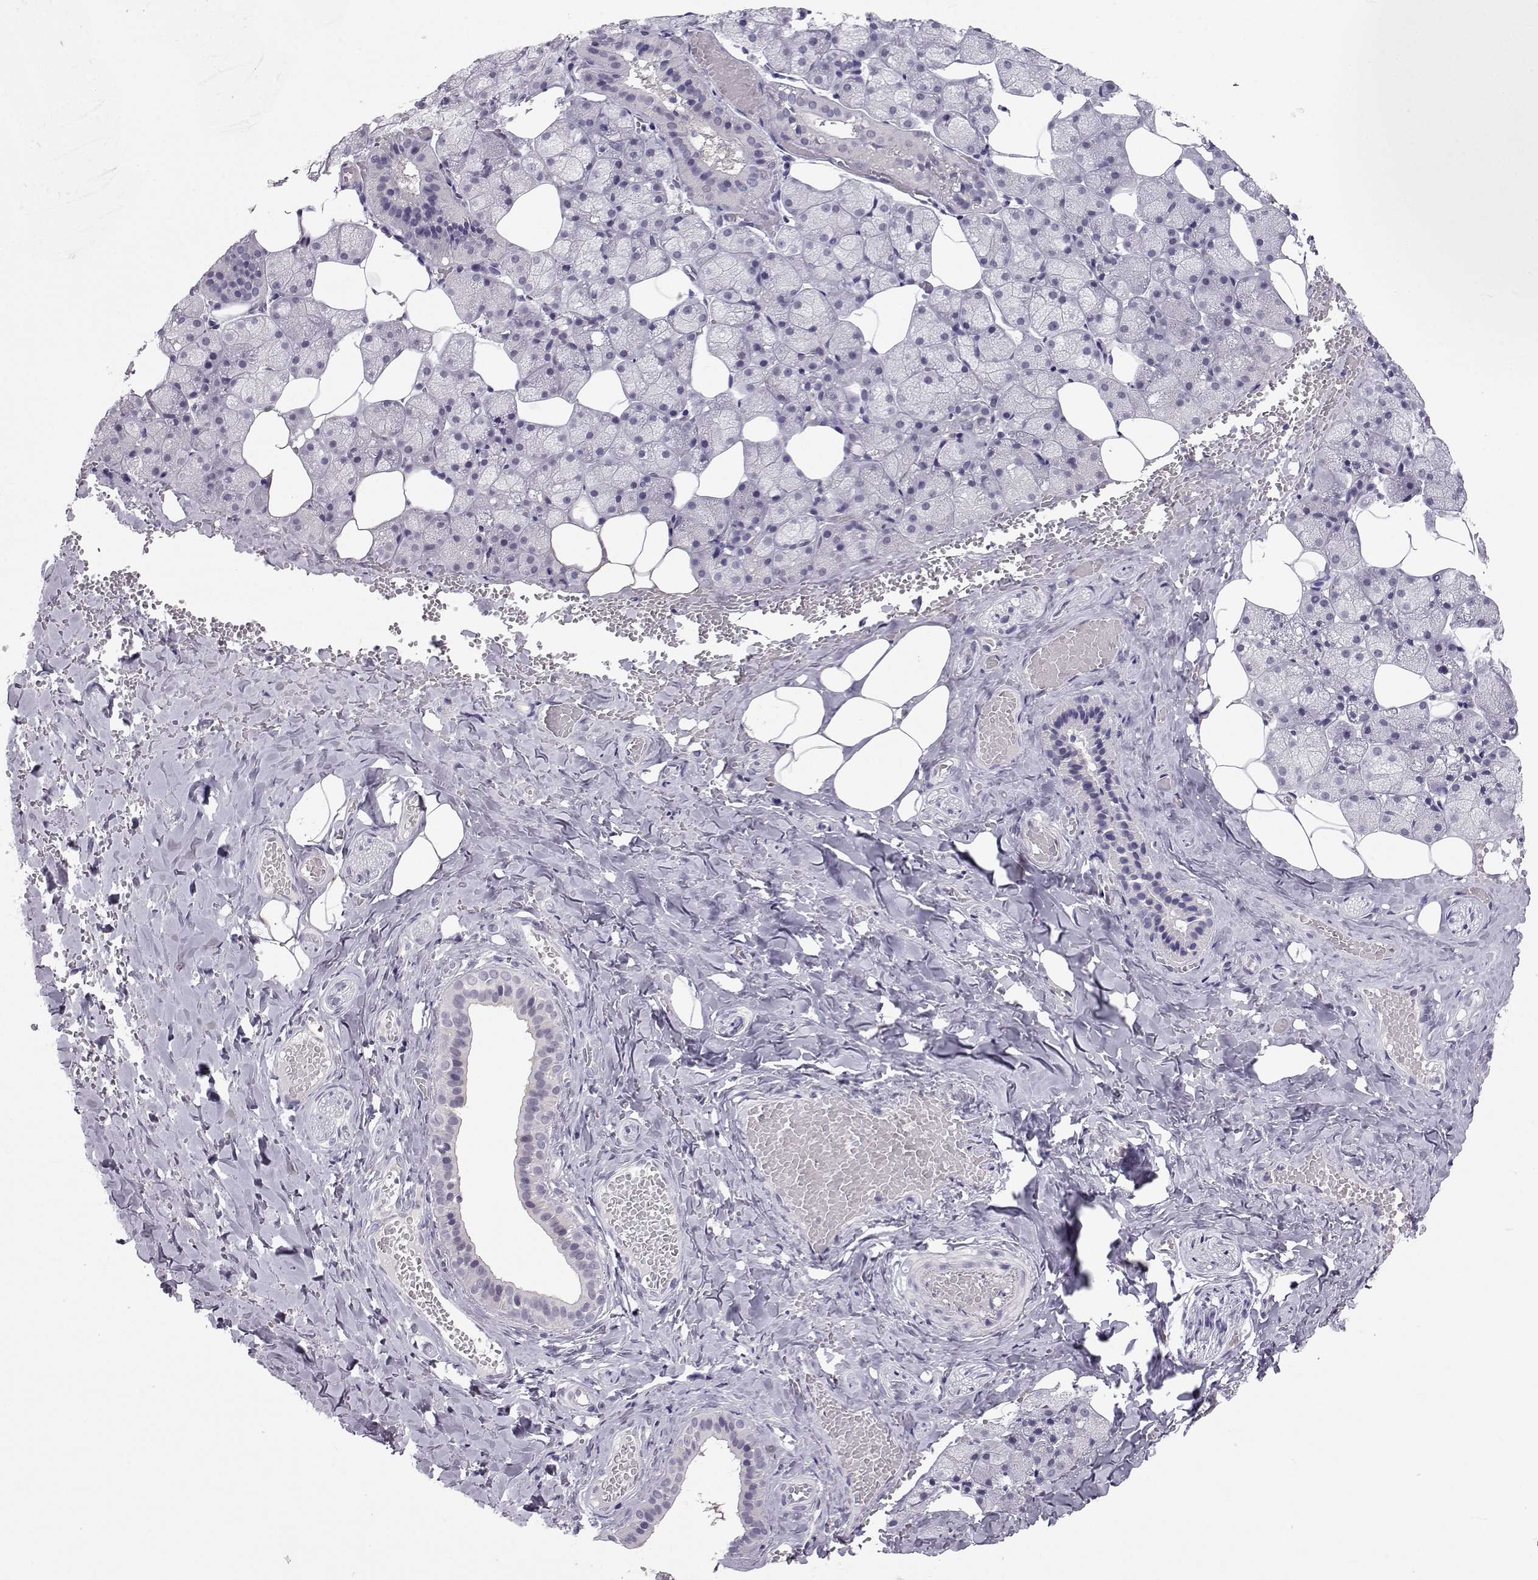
{"staining": {"intensity": "negative", "quantity": "none", "location": "none"}, "tissue": "salivary gland", "cell_type": "Glandular cells", "image_type": "normal", "snomed": [{"axis": "morphology", "description": "Normal tissue, NOS"}, {"axis": "topography", "description": "Salivary gland"}], "caption": "IHC micrograph of benign salivary gland: human salivary gland stained with DAB exhibits no significant protein positivity in glandular cells.", "gene": "MROH7", "patient": {"sex": "male", "age": 38}}